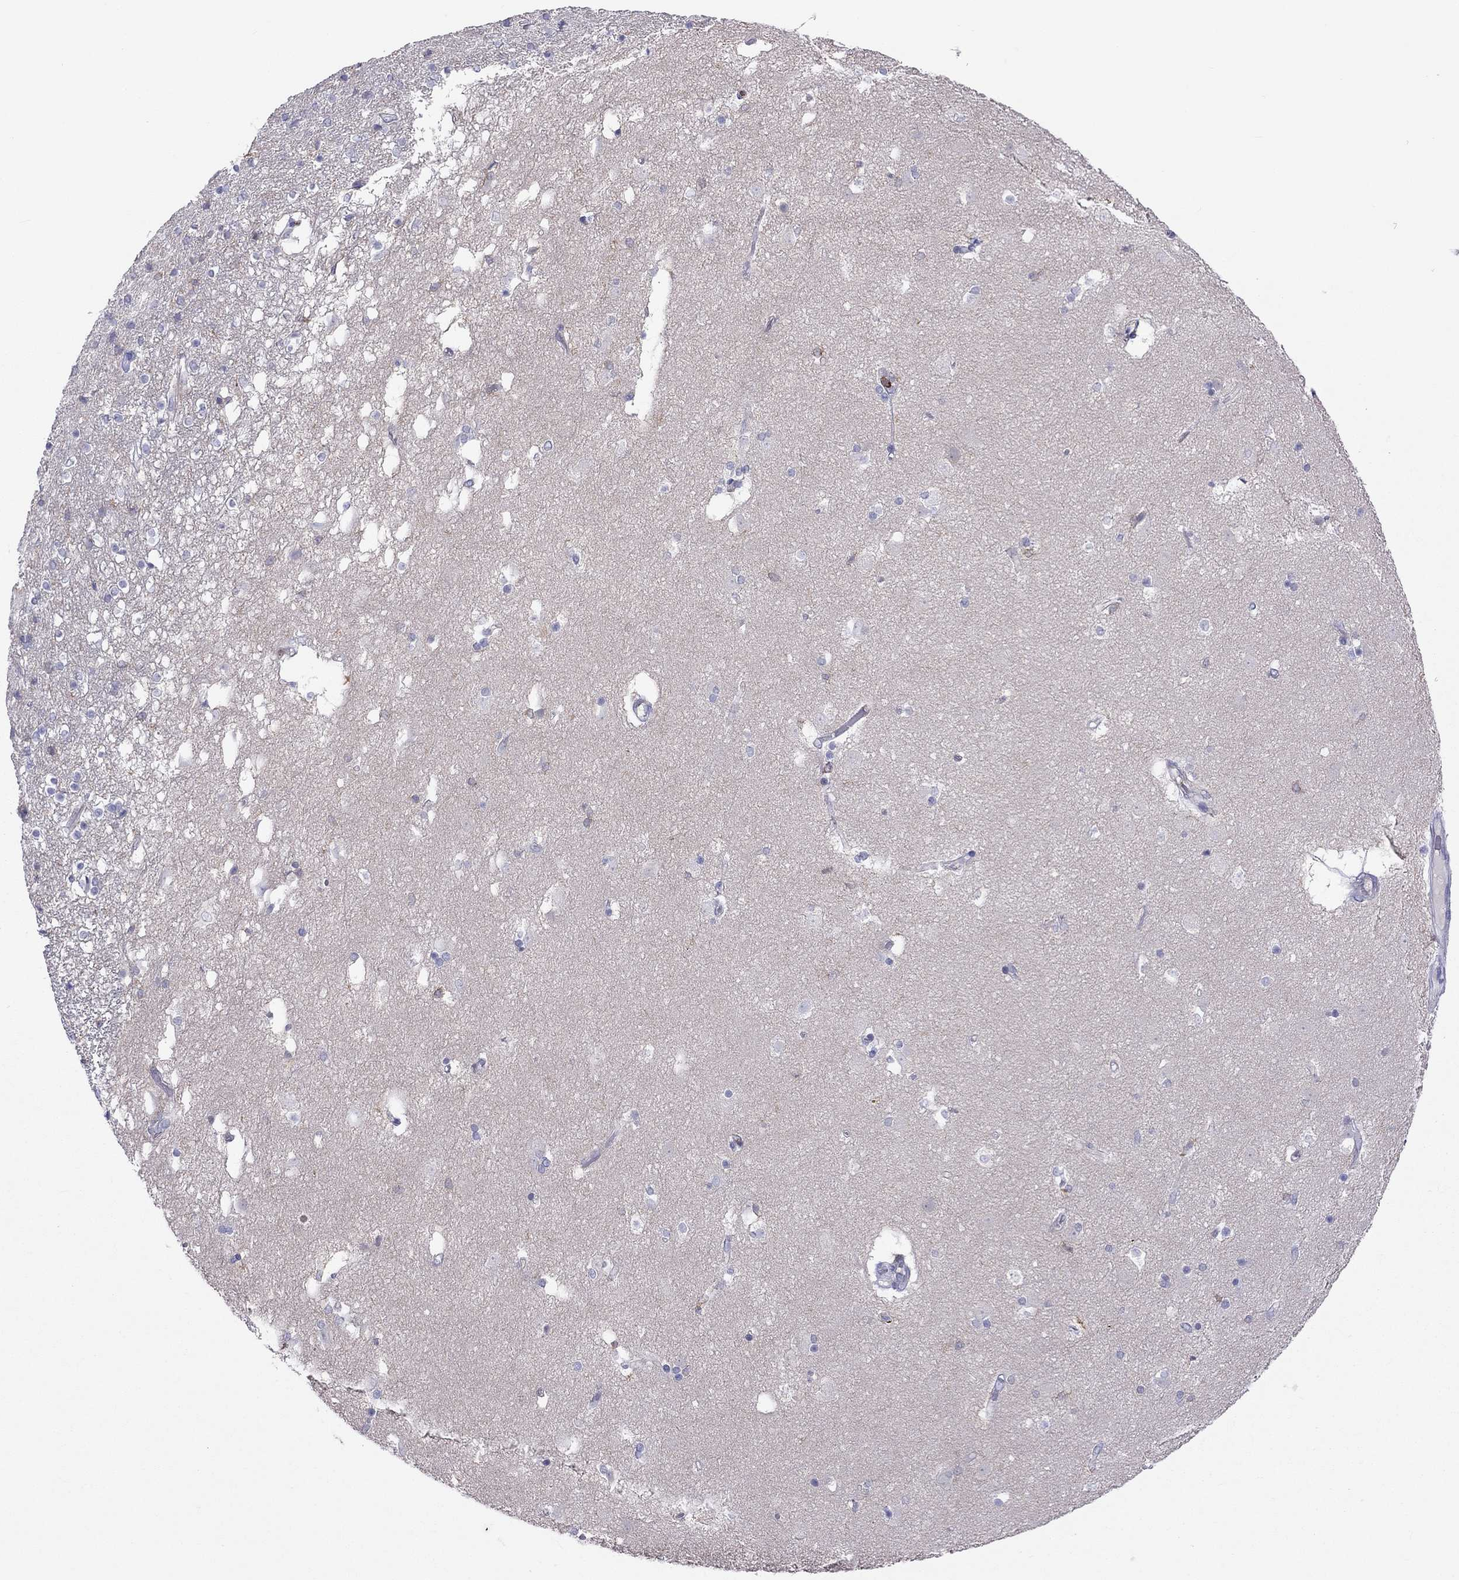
{"staining": {"intensity": "negative", "quantity": "none", "location": "none"}, "tissue": "caudate", "cell_type": "Glial cells", "image_type": "normal", "snomed": [{"axis": "morphology", "description": "Normal tissue, NOS"}, {"axis": "topography", "description": "Lateral ventricle wall"}], "caption": "DAB immunohistochemical staining of unremarkable caudate displays no significant staining in glial cells. (Immunohistochemistry, brightfield microscopy, high magnification).", "gene": "ENSG00000288637", "patient": {"sex": "male", "age": 51}}